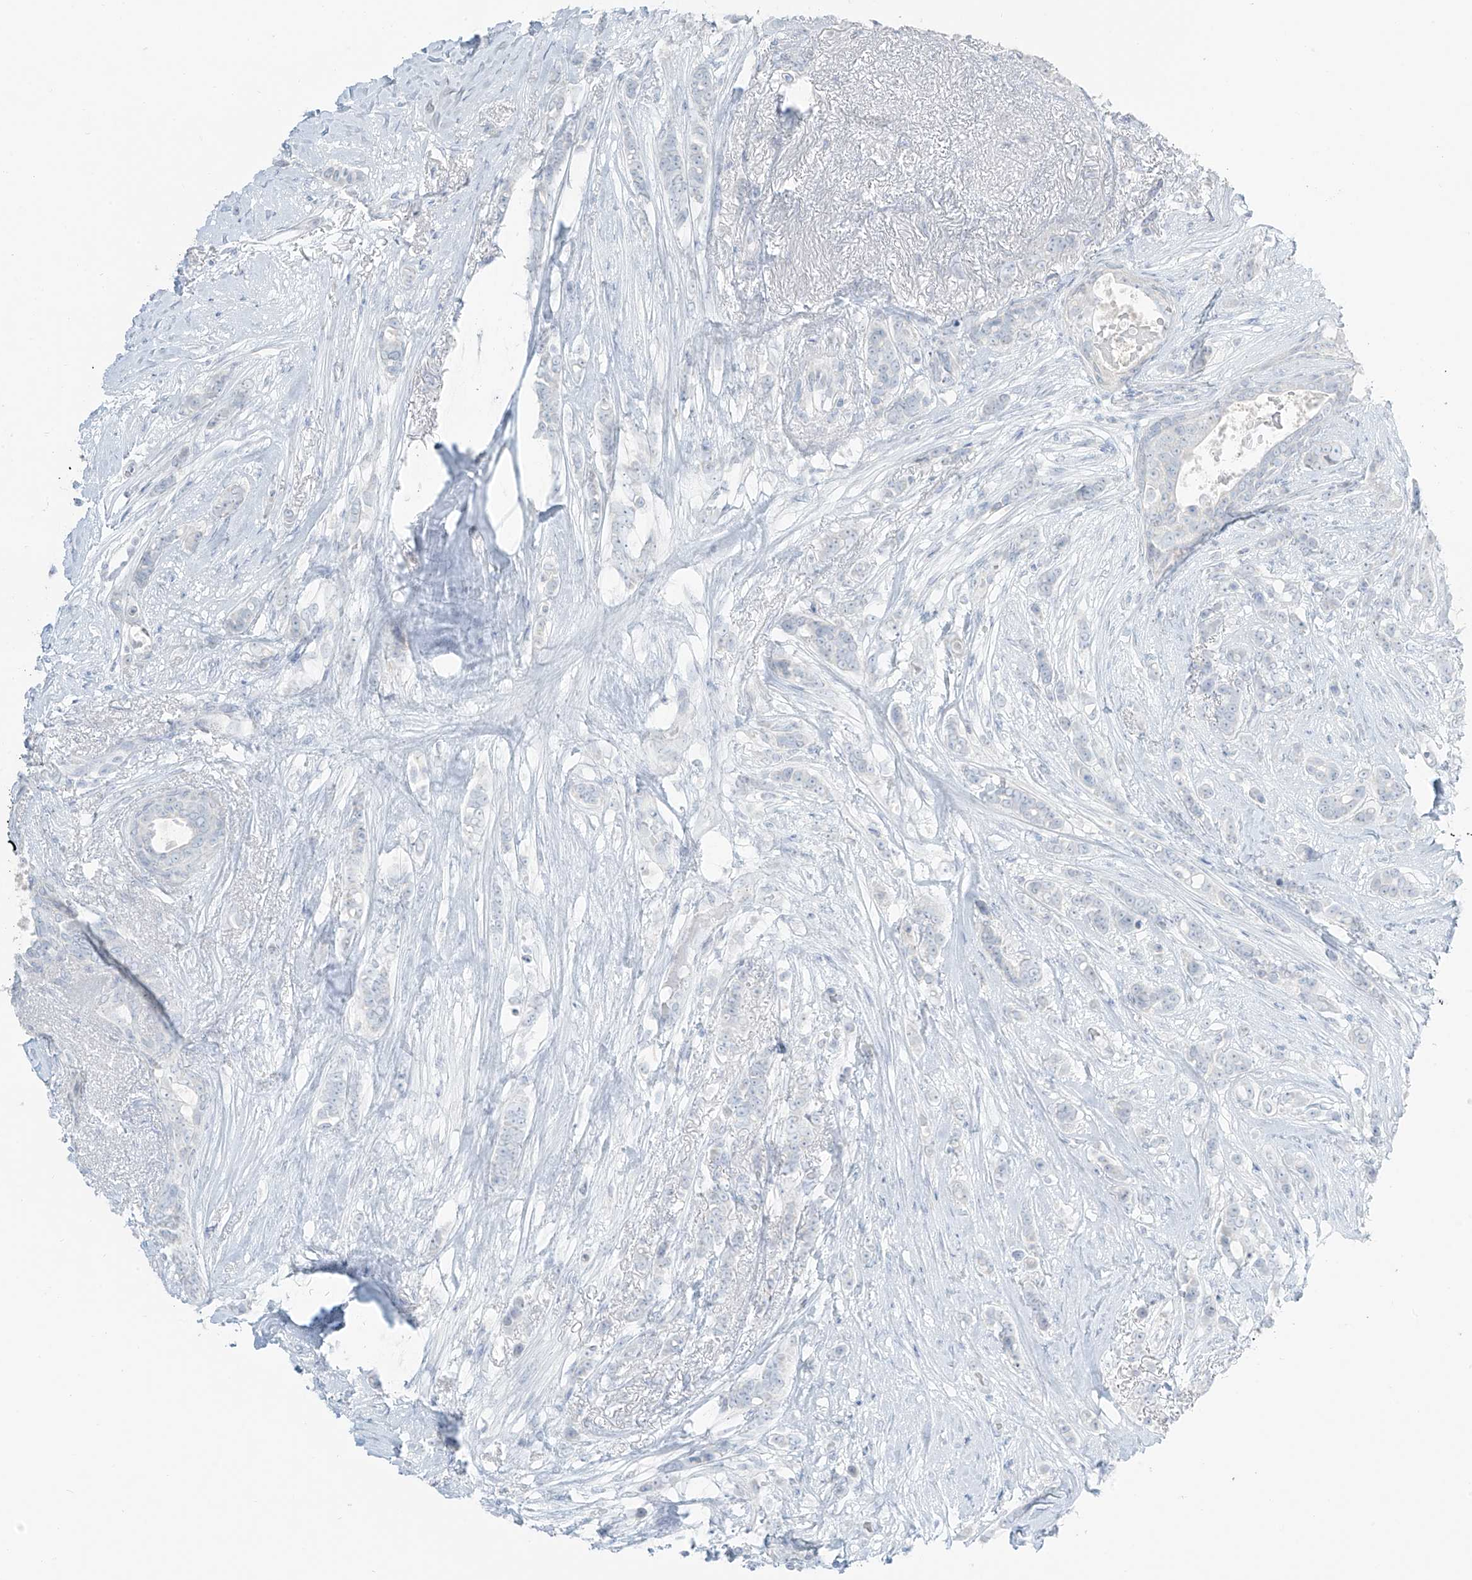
{"staining": {"intensity": "negative", "quantity": "none", "location": "none"}, "tissue": "breast cancer", "cell_type": "Tumor cells", "image_type": "cancer", "snomed": [{"axis": "morphology", "description": "Lobular carcinoma"}, {"axis": "topography", "description": "Breast"}], "caption": "Immunohistochemical staining of human breast cancer (lobular carcinoma) exhibits no significant staining in tumor cells.", "gene": "PRDM6", "patient": {"sex": "female", "age": 51}}